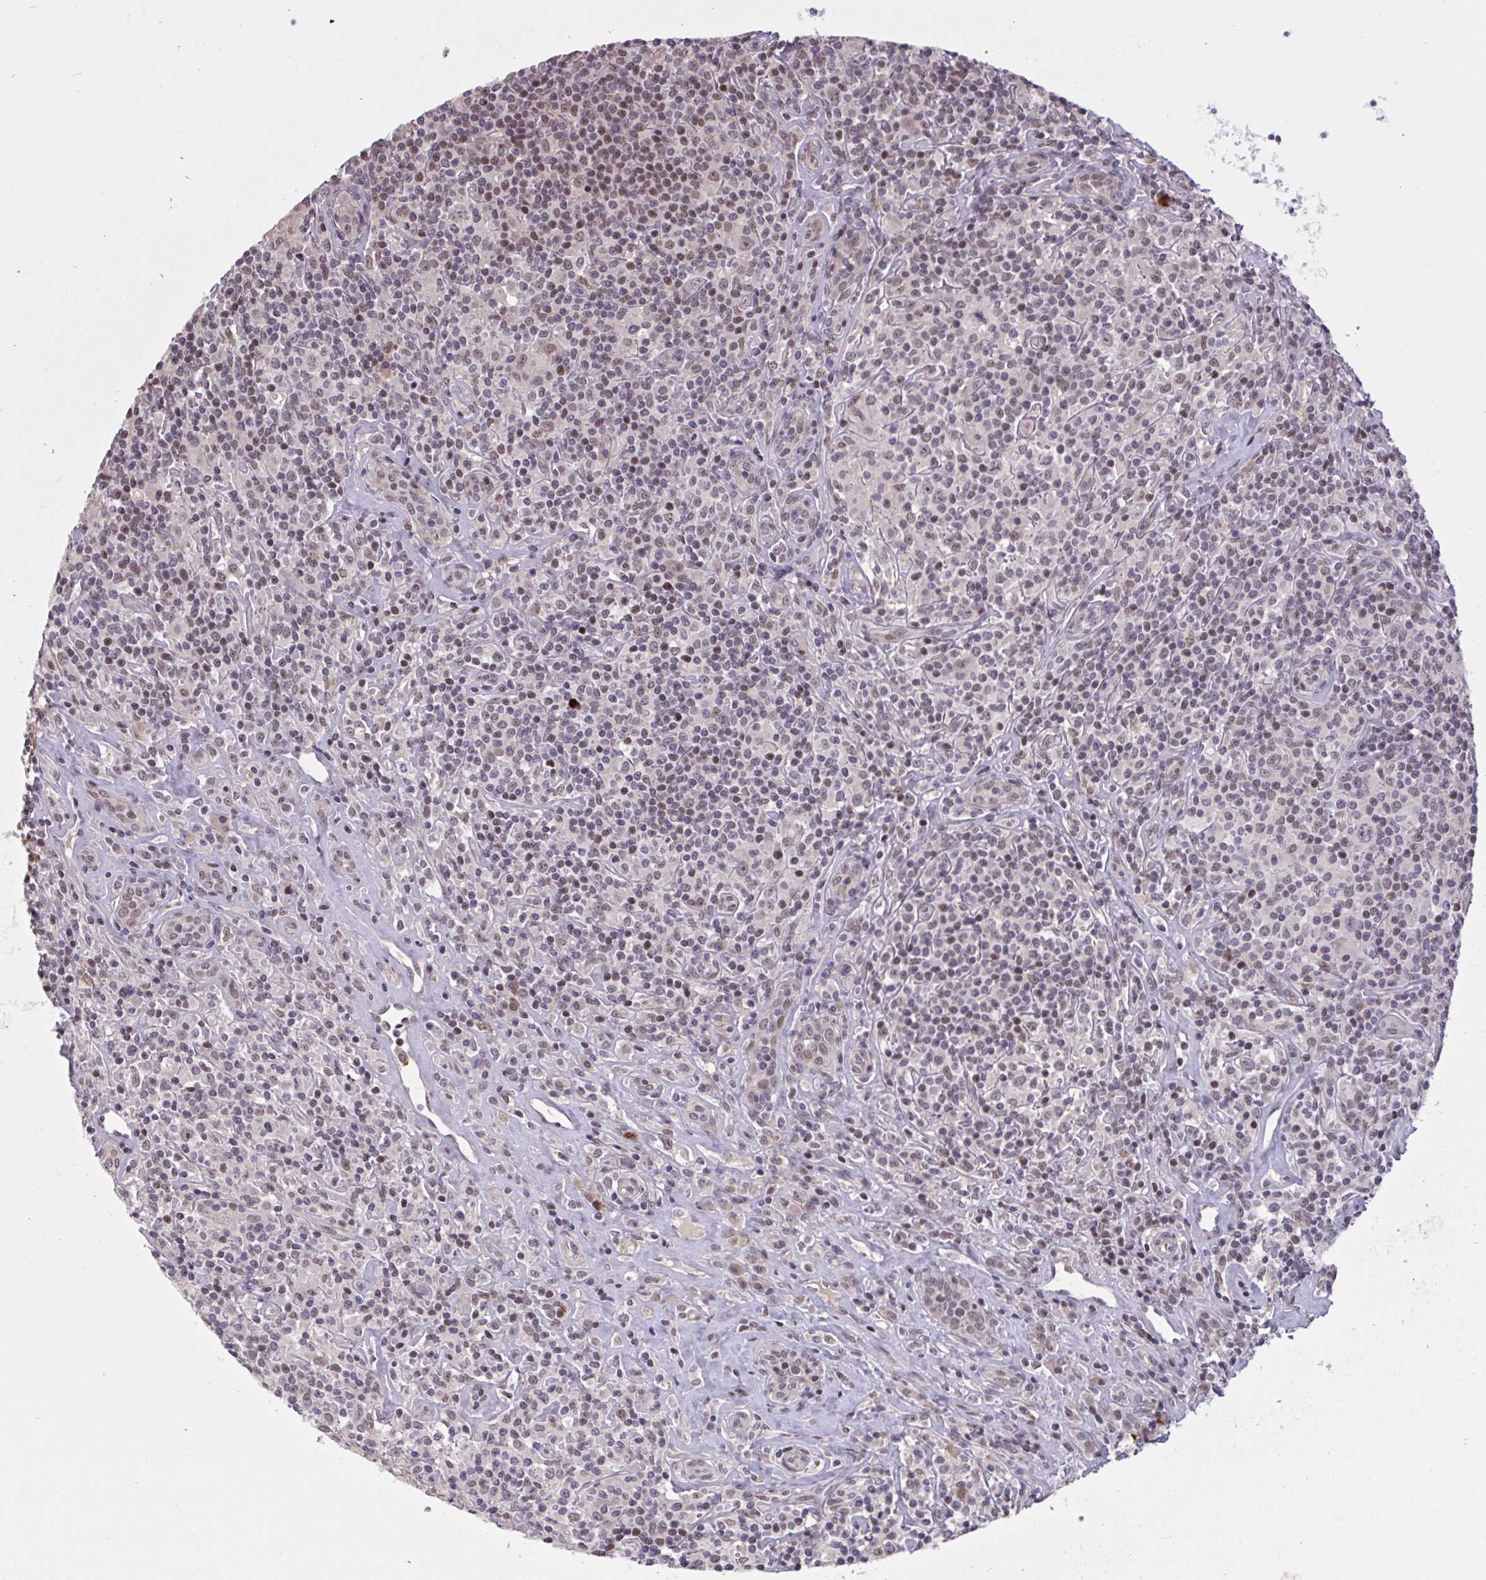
{"staining": {"intensity": "weak", "quantity": ">75%", "location": "nuclear"}, "tissue": "lymphoma", "cell_type": "Tumor cells", "image_type": "cancer", "snomed": [{"axis": "morphology", "description": "Hodgkin's disease, NOS"}, {"axis": "morphology", "description": "Hodgkin's lymphoma, nodular sclerosis"}, {"axis": "topography", "description": "Lymph node"}], "caption": "A brown stain shows weak nuclear positivity of a protein in lymphoma tumor cells. The staining was performed using DAB, with brown indicating positive protein expression. Nuclei are stained blue with hematoxylin.", "gene": "ZNF414", "patient": {"sex": "female", "age": 10}}